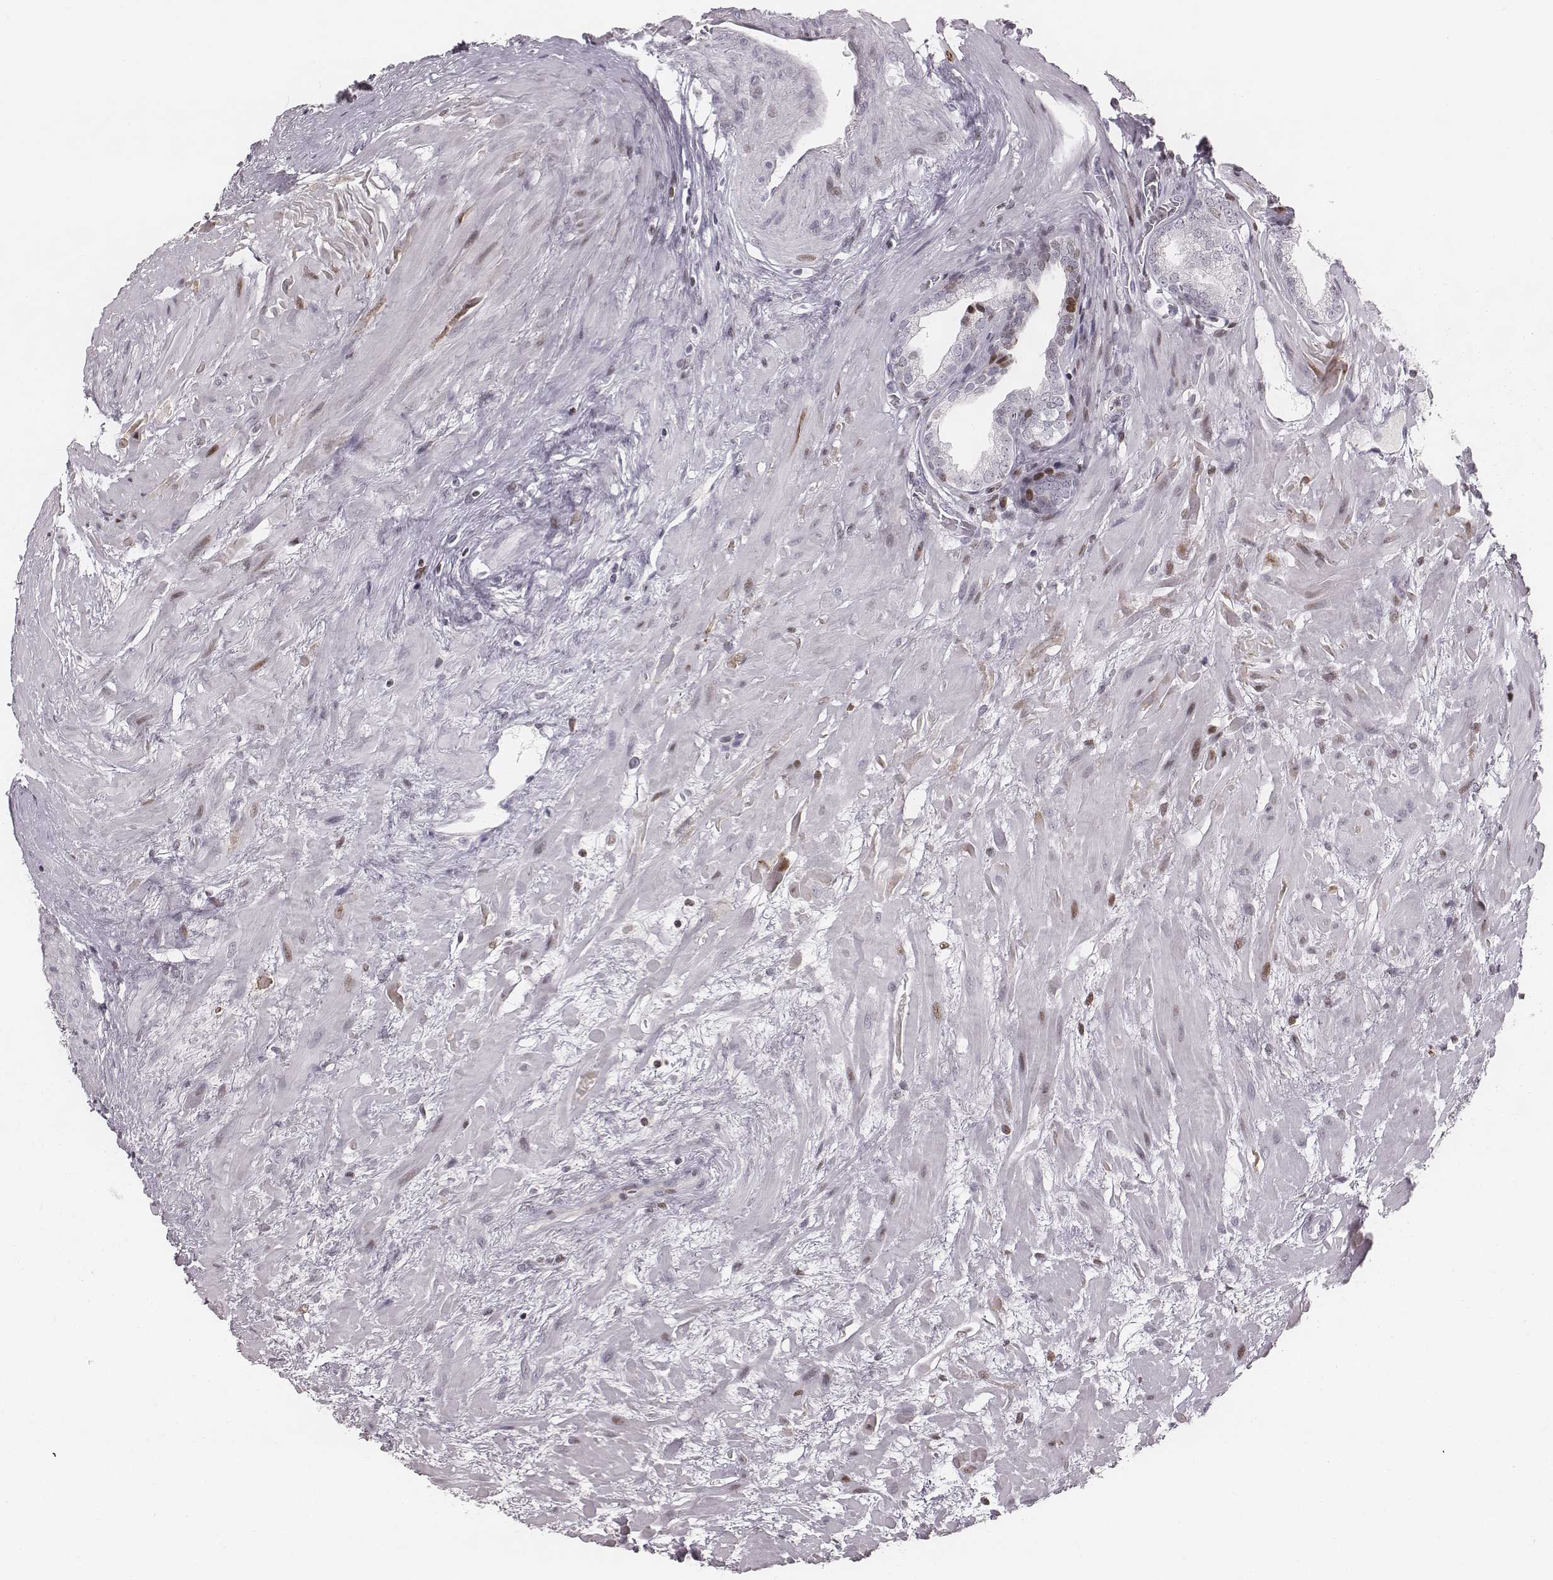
{"staining": {"intensity": "moderate", "quantity": "<25%", "location": "nuclear"}, "tissue": "prostate cancer", "cell_type": "Tumor cells", "image_type": "cancer", "snomed": [{"axis": "morphology", "description": "Adenocarcinoma, NOS"}, {"axis": "topography", "description": "Prostate"}], "caption": "Immunohistochemical staining of human prostate adenocarcinoma shows low levels of moderate nuclear protein expression in about <25% of tumor cells.", "gene": "NDC1", "patient": {"sex": "male", "age": 66}}